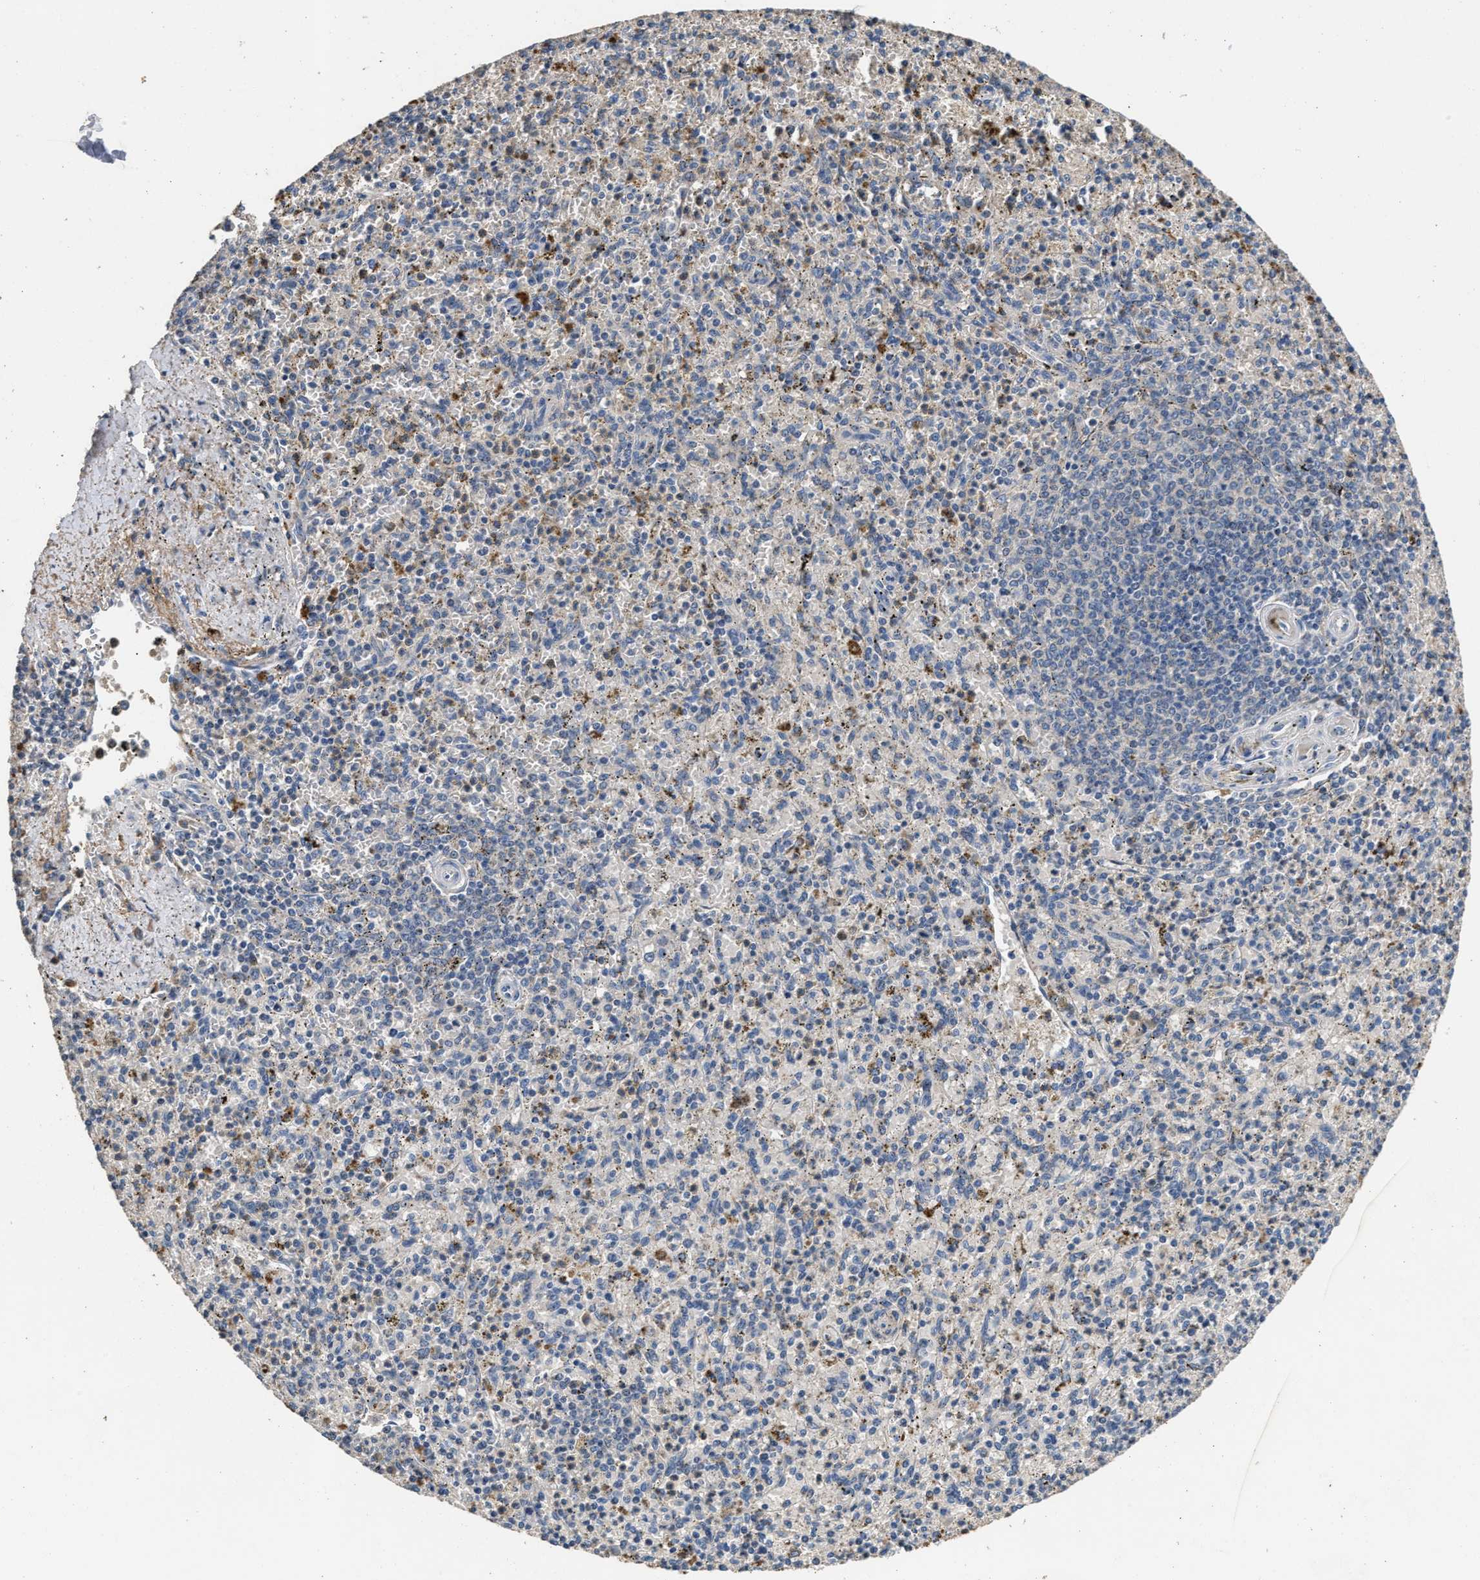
{"staining": {"intensity": "weak", "quantity": "<25%", "location": "cytoplasmic/membranous"}, "tissue": "spleen", "cell_type": "Cells in red pulp", "image_type": "normal", "snomed": [{"axis": "morphology", "description": "Normal tissue, NOS"}, {"axis": "topography", "description": "Spleen"}], "caption": "IHC histopathology image of benign spleen stained for a protein (brown), which demonstrates no positivity in cells in red pulp. The staining was performed using DAB to visualize the protein expression in brown, while the nuclei were stained in blue with hematoxylin (Magnification: 20x).", "gene": "C3", "patient": {"sex": "male", "age": 72}}